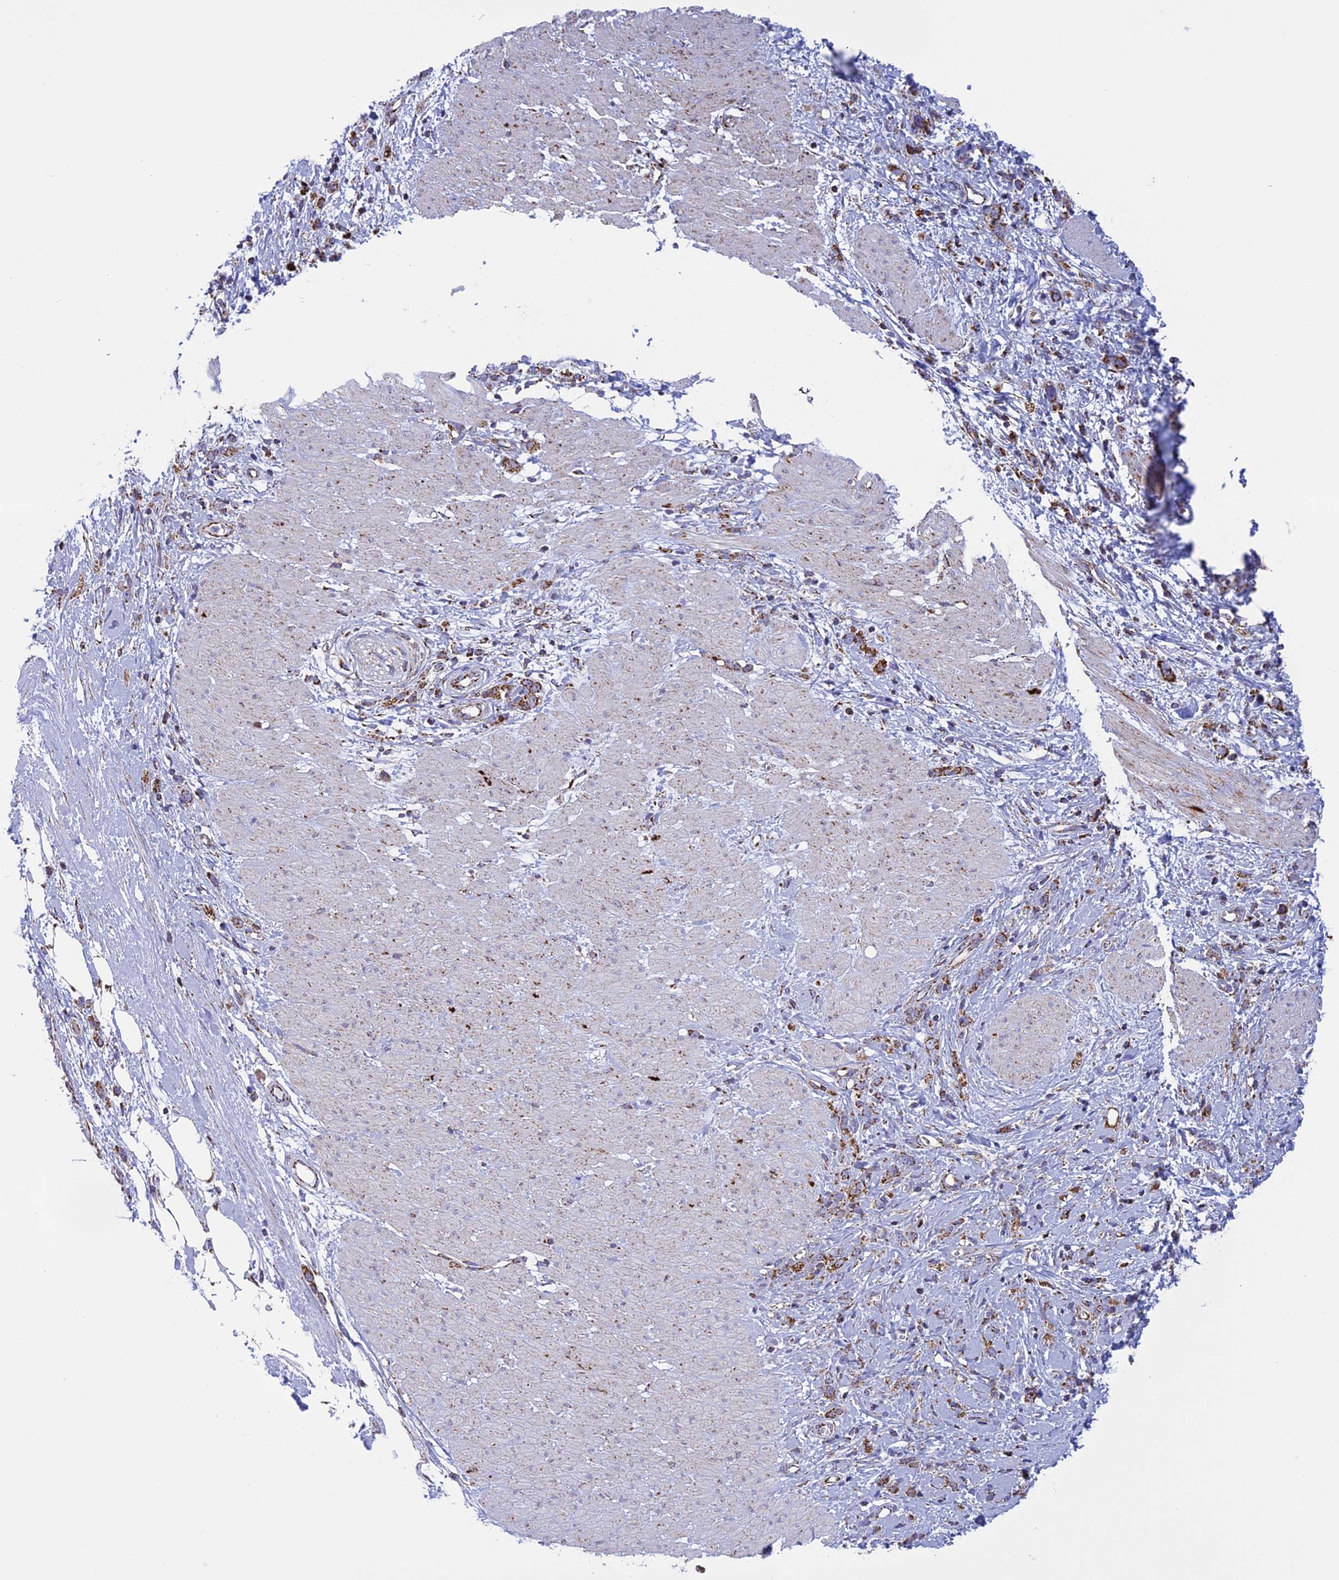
{"staining": {"intensity": "strong", "quantity": ">75%", "location": "cytoplasmic/membranous"}, "tissue": "stomach cancer", "cell_type": "Tumor cells", "image_type": "cancer", "snomed": [{"axis": "morphology", "description": "Adenocarcinoma, NOS"}, {"axis": "topography", "description": "Stomach"}], "caption": "Stomach cancer (adenocarcinoma) stained with DAB IHC exhibits high levels of strong cytoplasmic/membranous positivity in about >75% of tumor cells.", "gene": "ISOC2", "patient": {"sex": "female", "age": 76}}